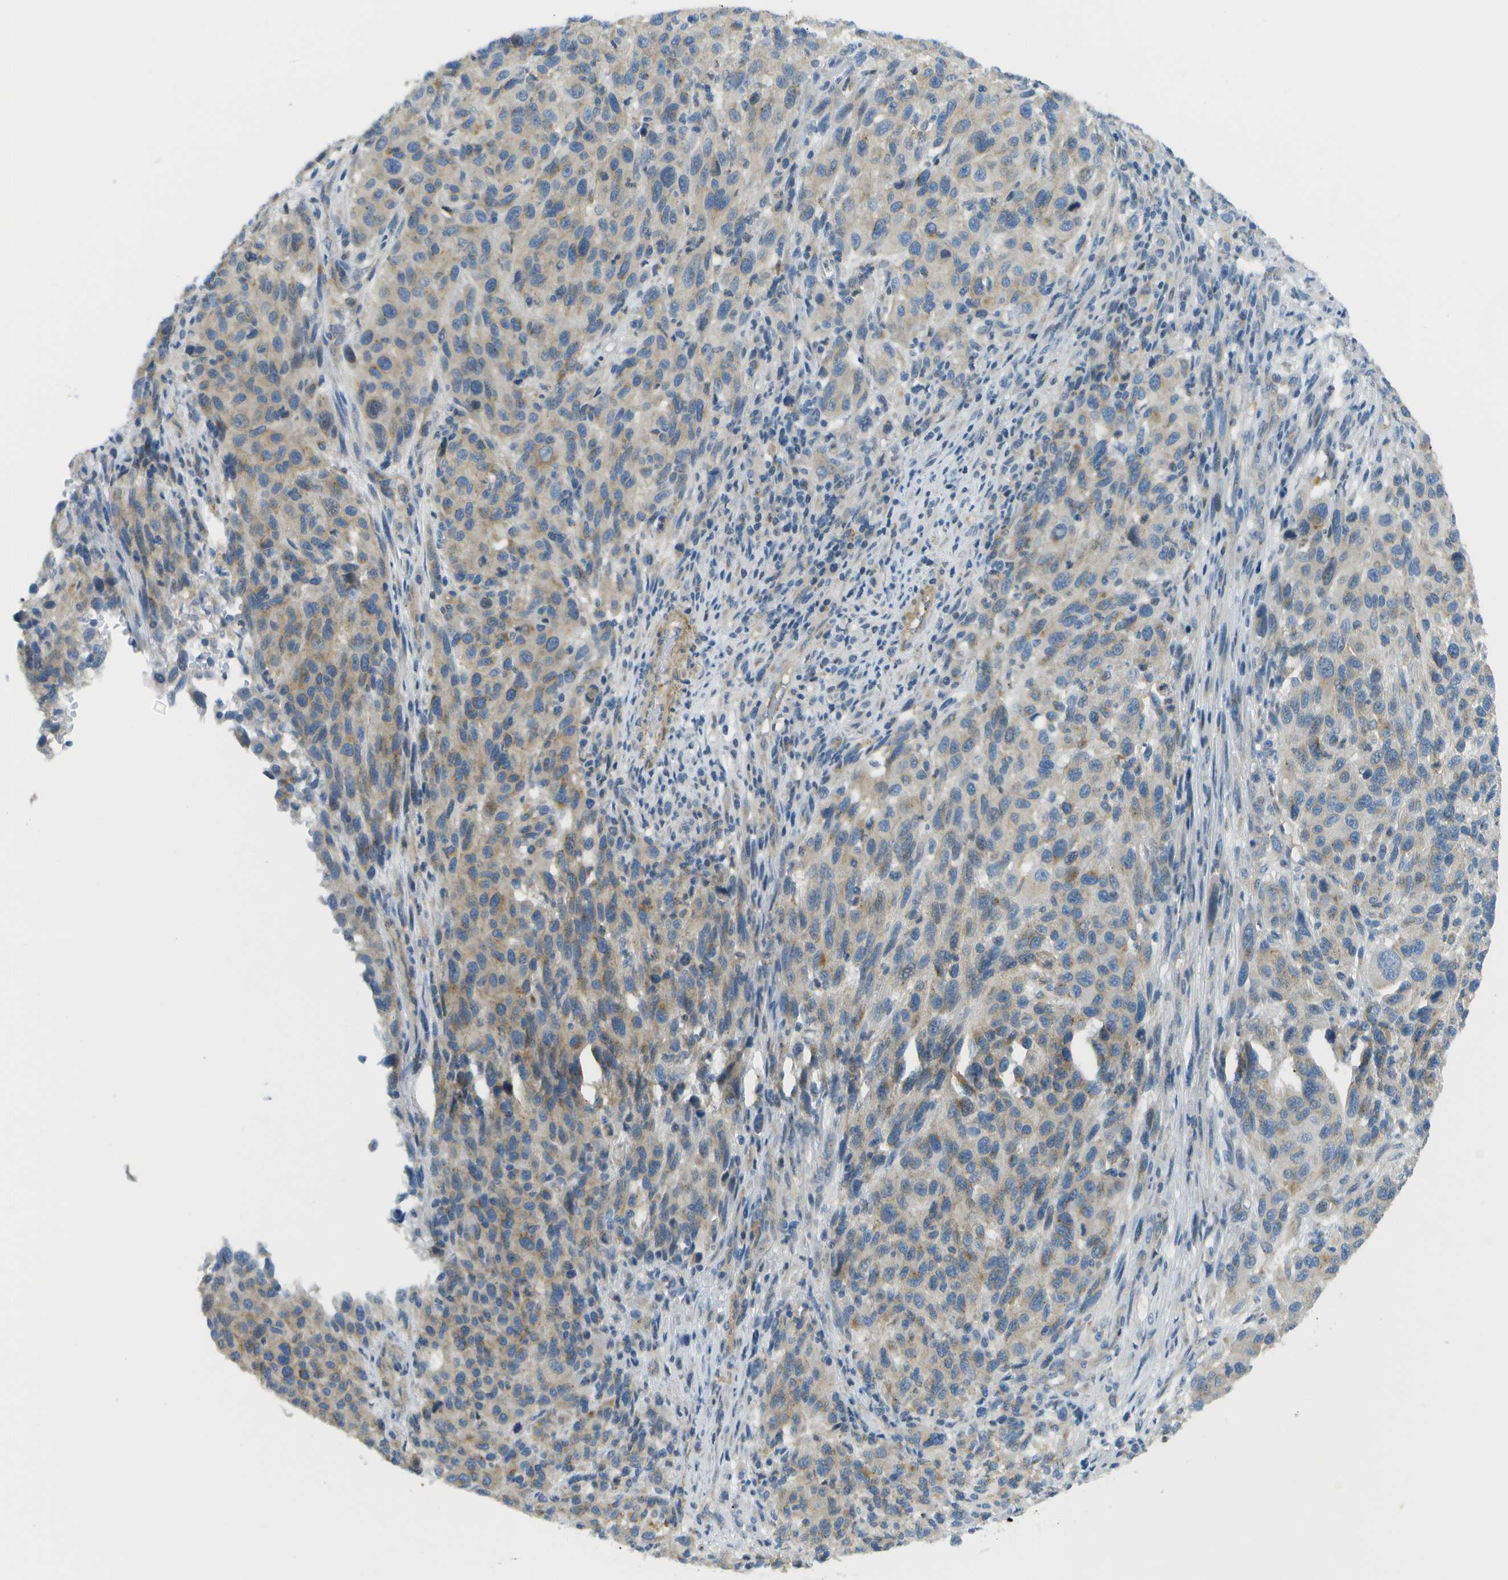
{"staining": {"intensity": "weak", "quantity": "25%-75%", "location": "cytoplasmic/membranous"}, "tissue": "melanoma", "cell_type": "Tumor cells", "image_type": "cancer", "snomed": [{"axis": "morphology", "description": "Malignant melanoma, Metastatic site"}, {"axis": "topography", "description": "Lymph node"}], "caption": "A photomicrograph showing weak cytoplasmic/membranous staining in approximately 25%-75% of tumor cells in melanoma, as visualized by brown immunohistochemical staining.", "gene": "MYH11", "patient": {"sex": "male", "age": 61}}